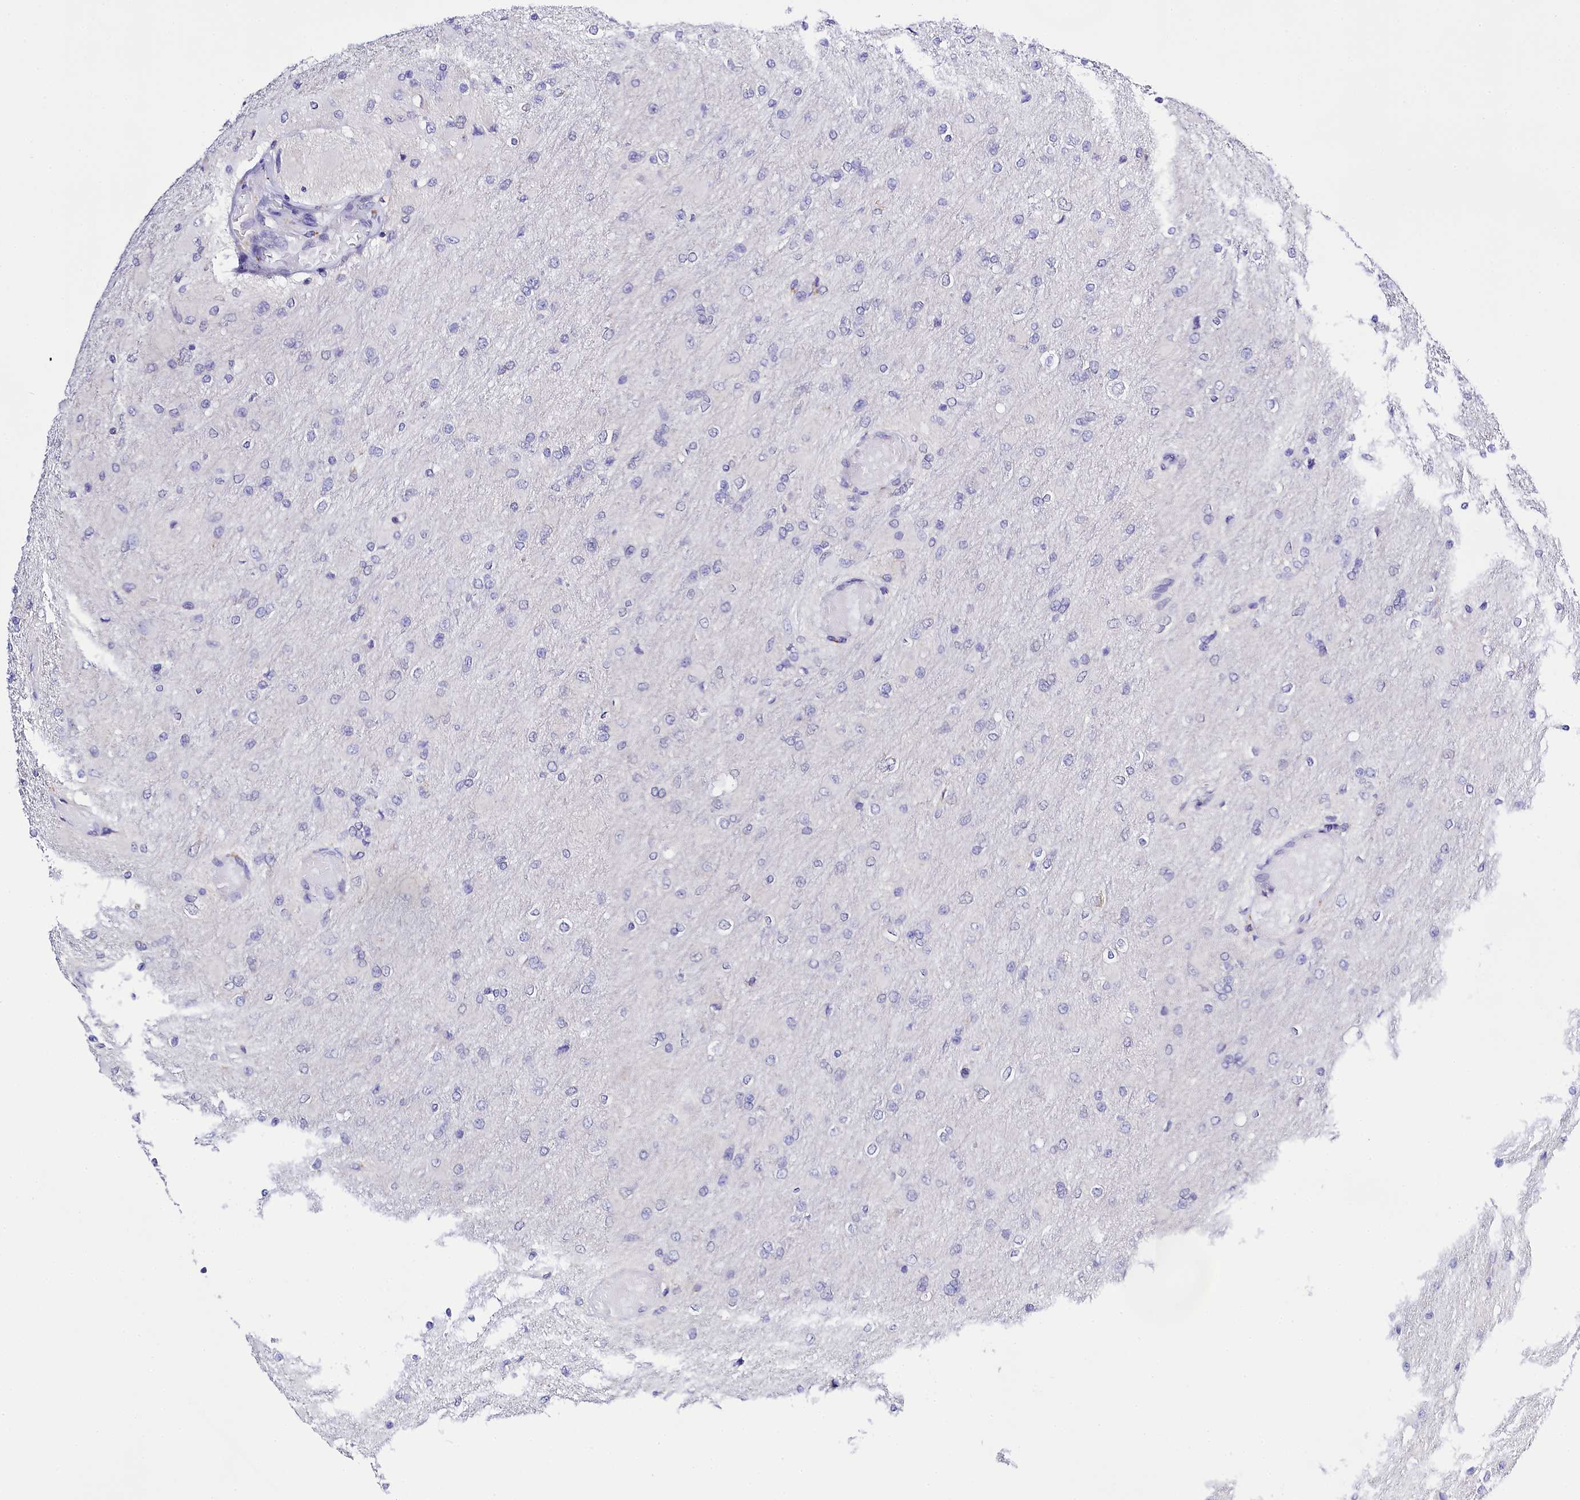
{"staining": {"intensity": "negative", "quantity": "none", "location": "none"}, "tissue": "glioma", "cell_type": "Tumor cells", "image_type": "cancer", "snomed": [{"axis": "morphology", "description": "Glioma, malignant, High grade"}, {"axis": "topography", "description": "Cerebral cortex"}], "caption": "Tumor cells are negative for brown protein staining in high-grade glioma (malignant). Brightfield microscopy of immunohistochemistry (IHC) stained with DAB (brown) and hematoxylin (blue), captured at high magnification.", "gene": "SPATS2", "patient": {"sex": "female", "age": 36}}